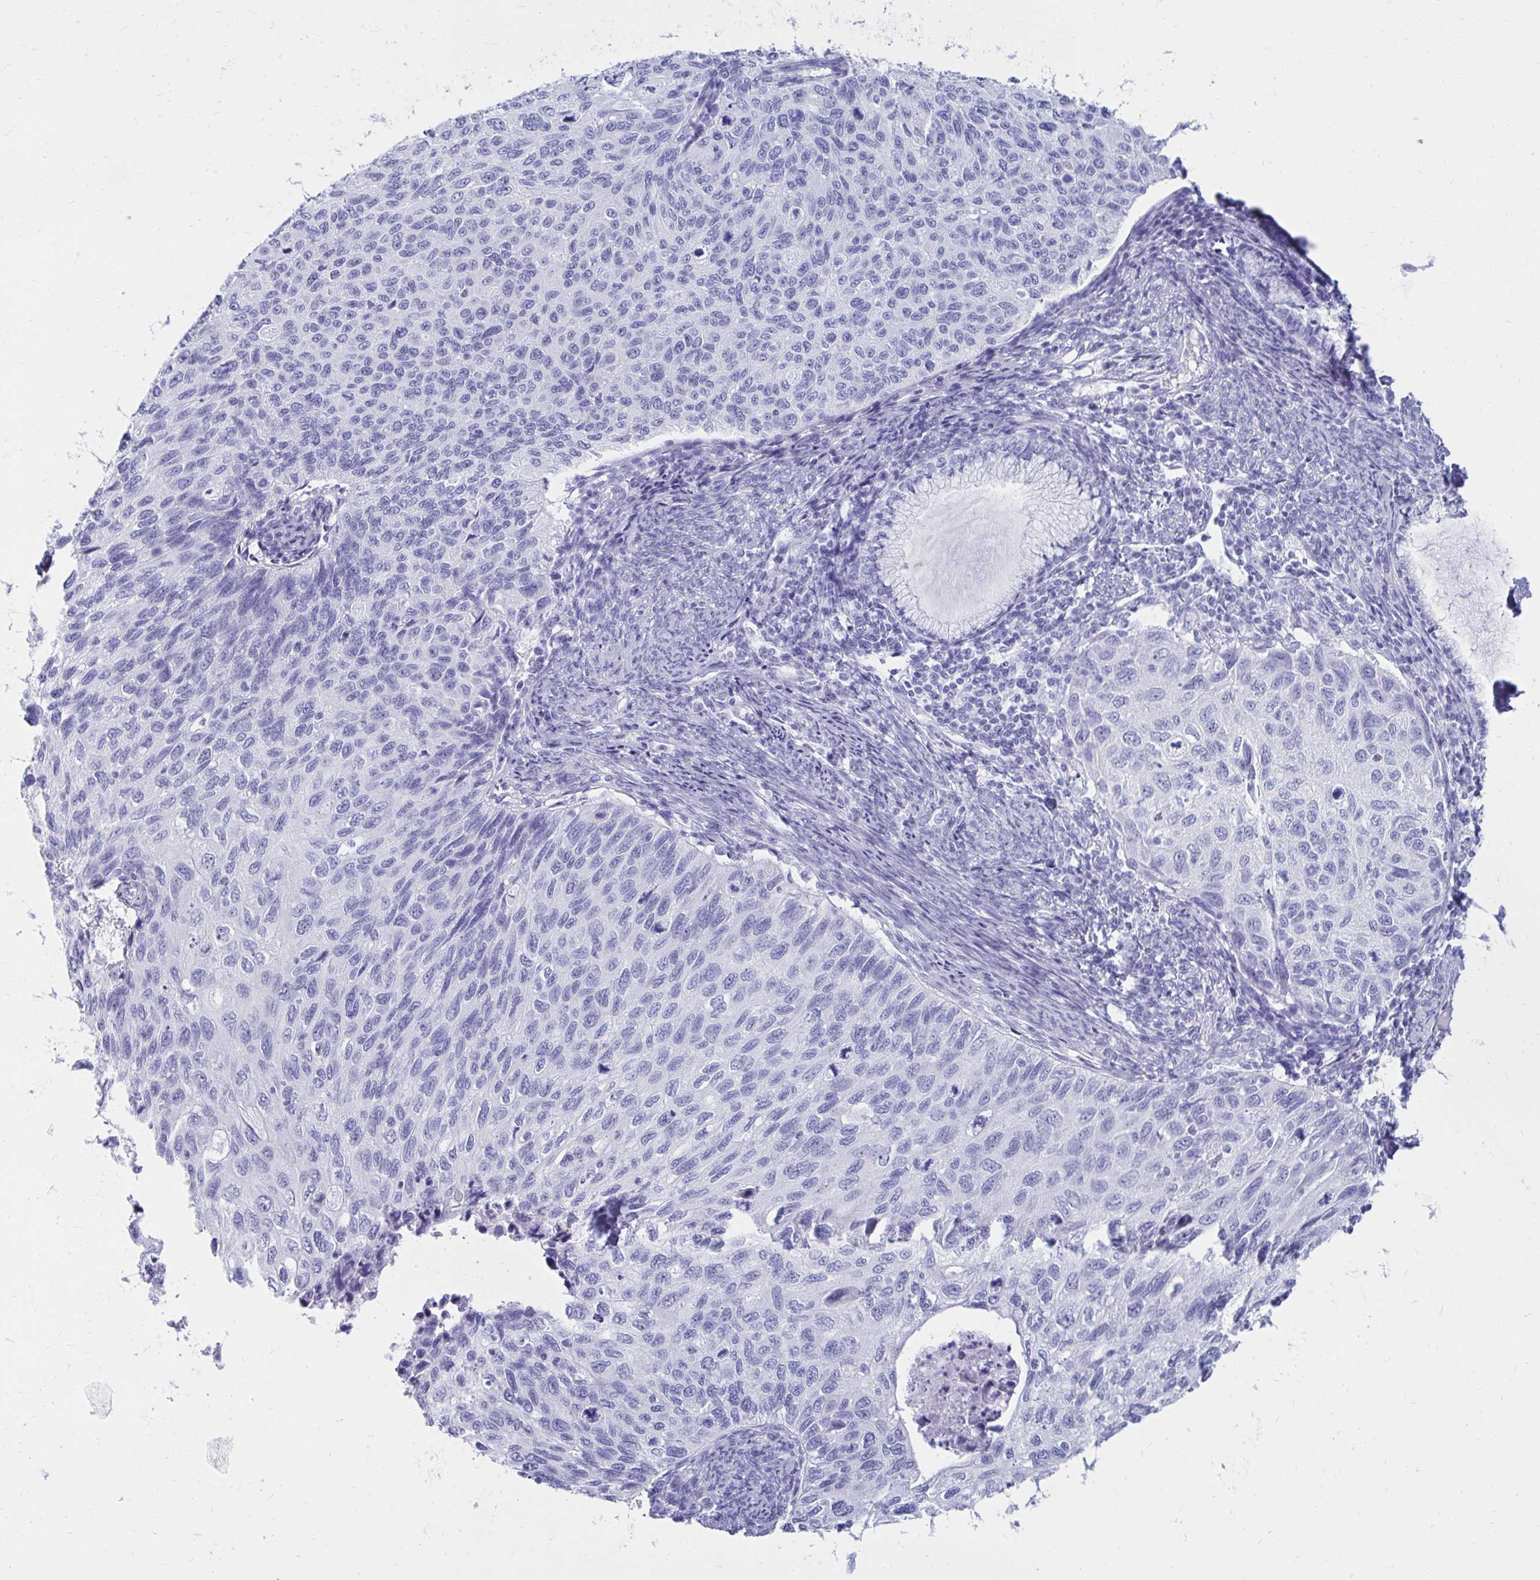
{"staining": {"intensity": "negative", "quantity": "none", "location": "none"}, "tissue": "cervical cancer", "cell_type": "Tumor cells", "image_type": "cancer", "snomed": [{"axis": "morphology", "description": "Squamous cell carcinoma, NOS"}, {"axis": "topography", "description": "Cervix"}], "caption": "High magnification brightfield microscopy of cervical squamous cell carcinoma stained with DAB (3,3'-diaminobenzidine) (brown) and counterstained with hematoxylin (blue): tumor cells show no significant positivity. (Immunohistochemistry (ihc), brightfield microscopy, high magnification).", "gene": "OR10R2", "patient": {"sex": "female", "age": 70}}